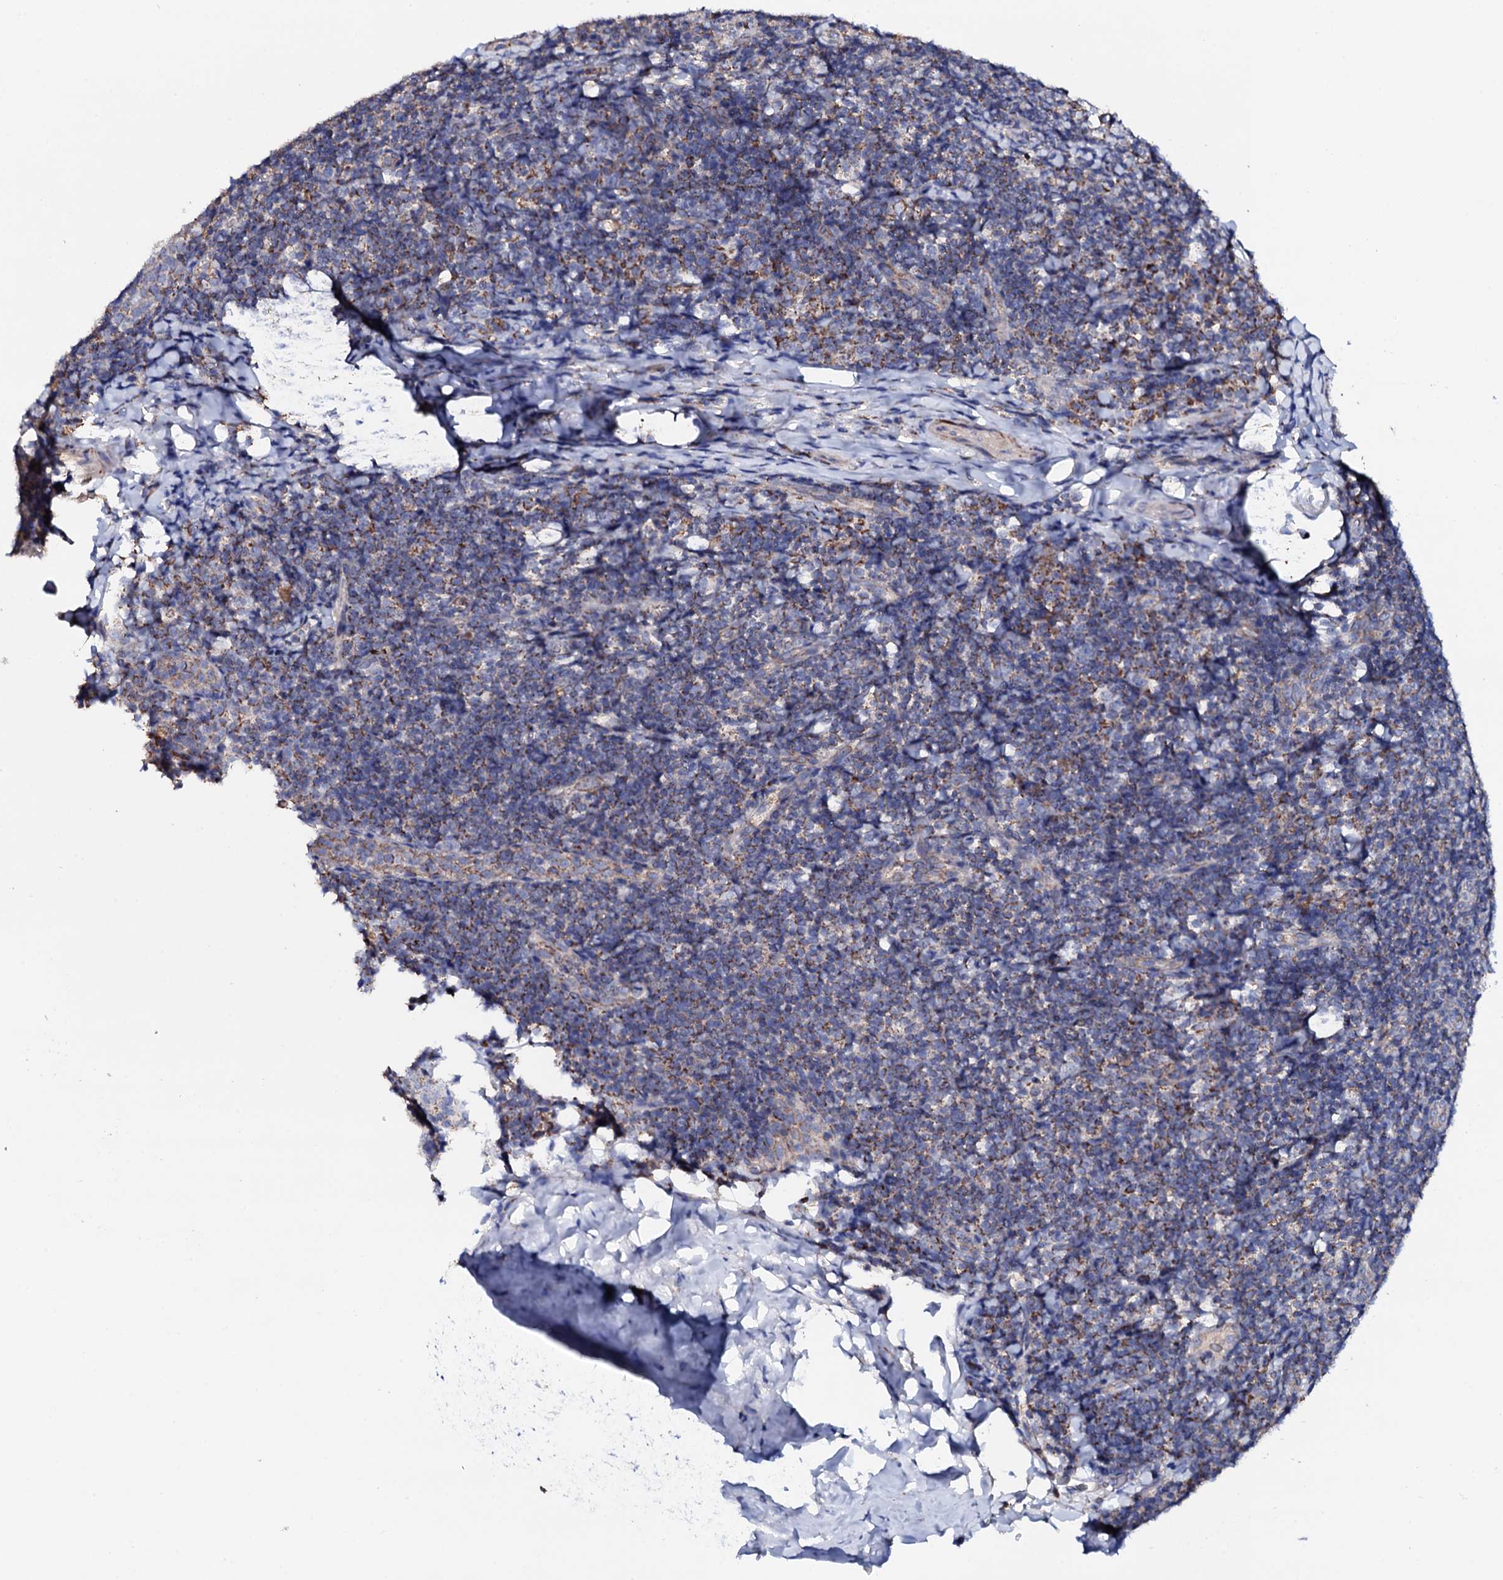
{"staining": {"intensity": "moderate", "quantity": "<25%", "location": "cytoplasmic/membranous"}, "tissue": "tonsil", "cell_type": "Germinal center cells", "image_type": "normal", "snomed": [{"axis": "morphology", "description": "Normal tissue, NOS"}, {"axis": "topography", "description": "Tonsil"}], "caption": "Brown immunohistochemical staining in normal human tonsil exhibits moderate cytoplasmic/membranous expression in about <25% of germinal center cells.", "gene": "TCAF2C", "patient": {"sex": "male", "age": 17}}